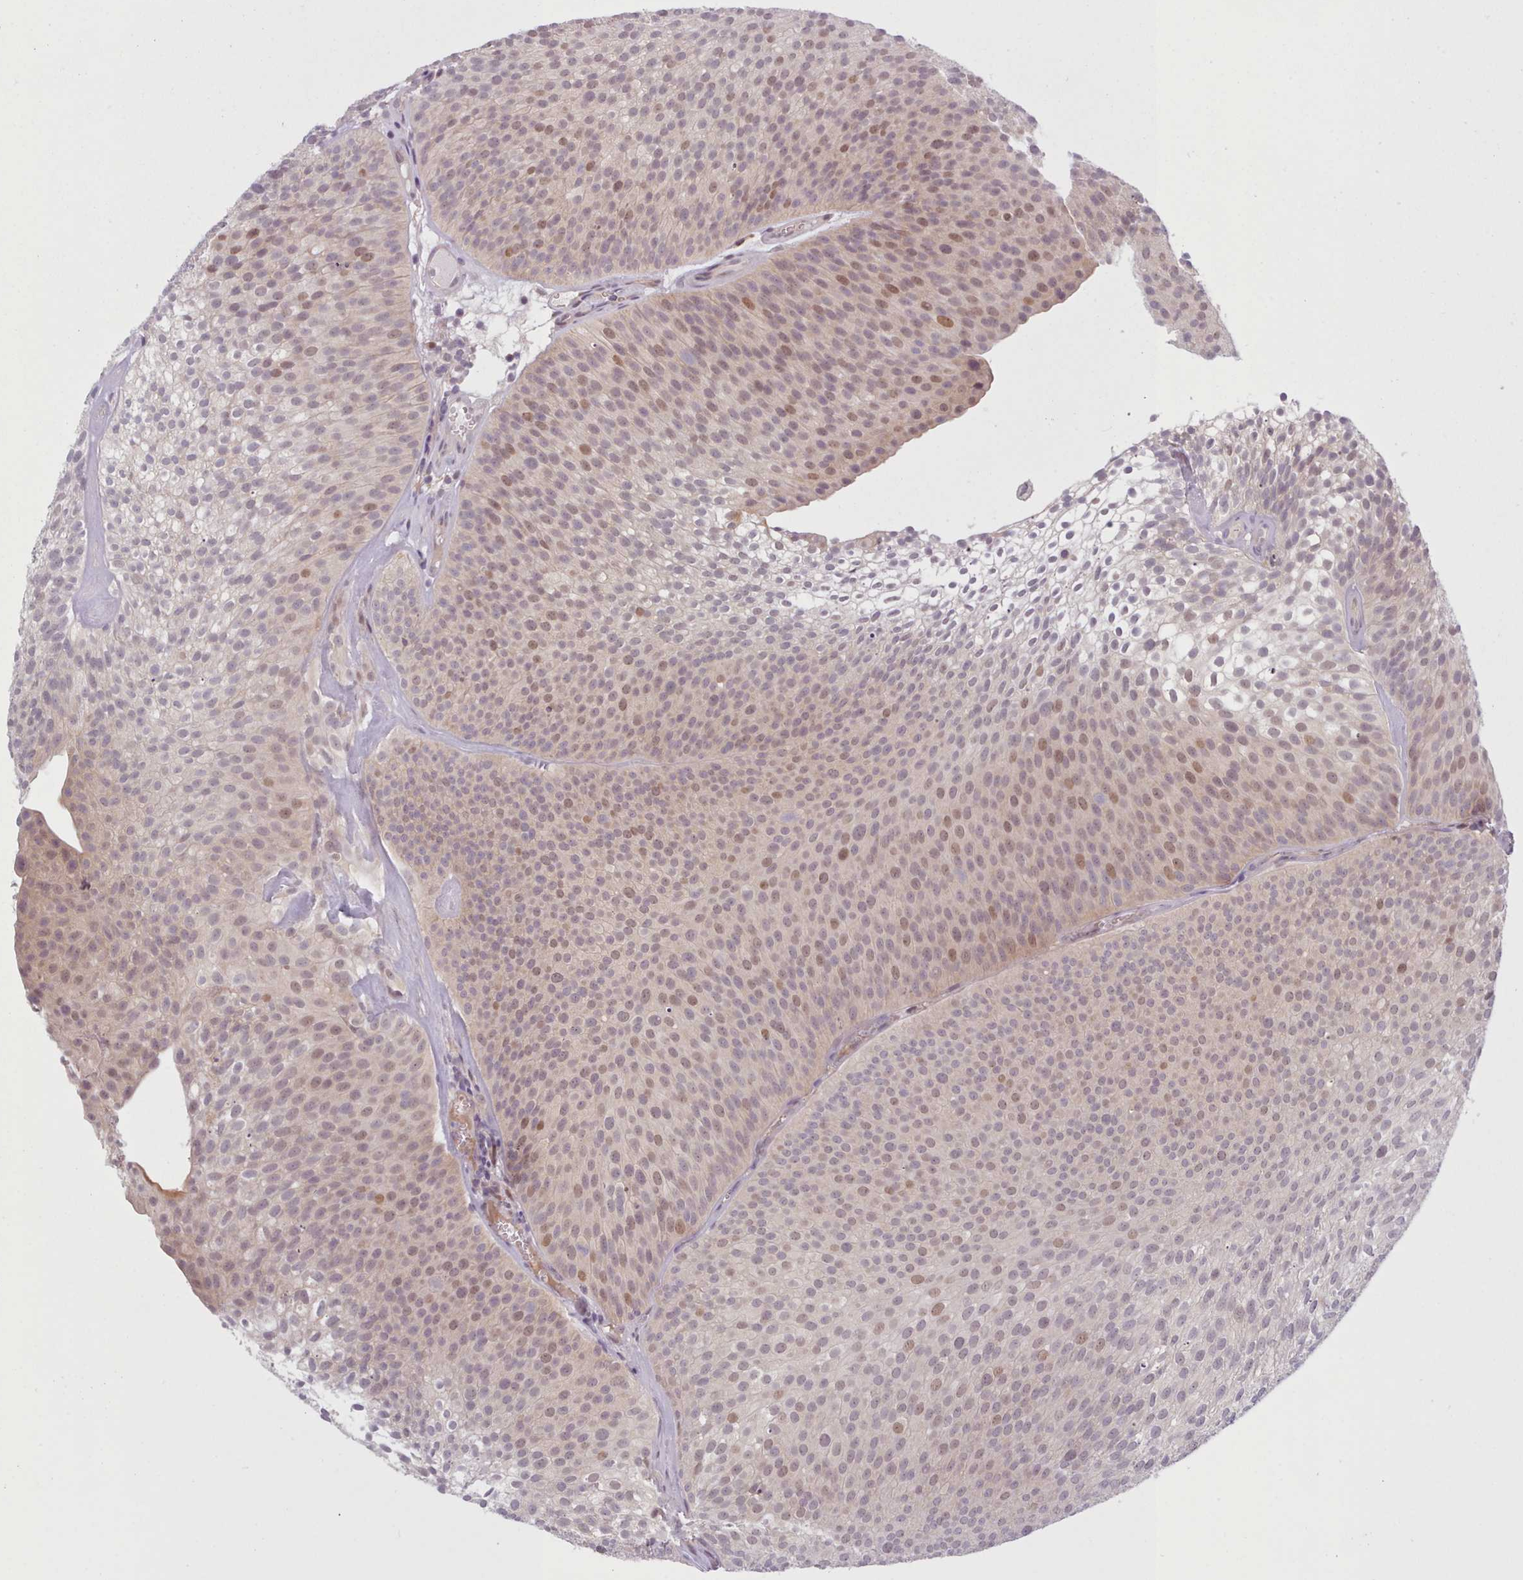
{"staining": {"intensity": "moderate", "quantity": "<25%", "location": "nuclear"}, "tissue": "urothelial cancer", "cell_type": "Tumor cells", "image_type": "cancer", "snomed": [{"axis": "morphology", "description": "Urothelial carcinoma, Low grade"}, {"axis": "topography", "description": "Urinary bladder"}], "caption": "Protein expression by immunohistochemistry demonstrates moderate nuclear positivity in approximately <25% of tumor cells in low-grade urothelial carcinoma.", "gene": "KBTBD7", "patient": {"sex": "male", "age": 91}}